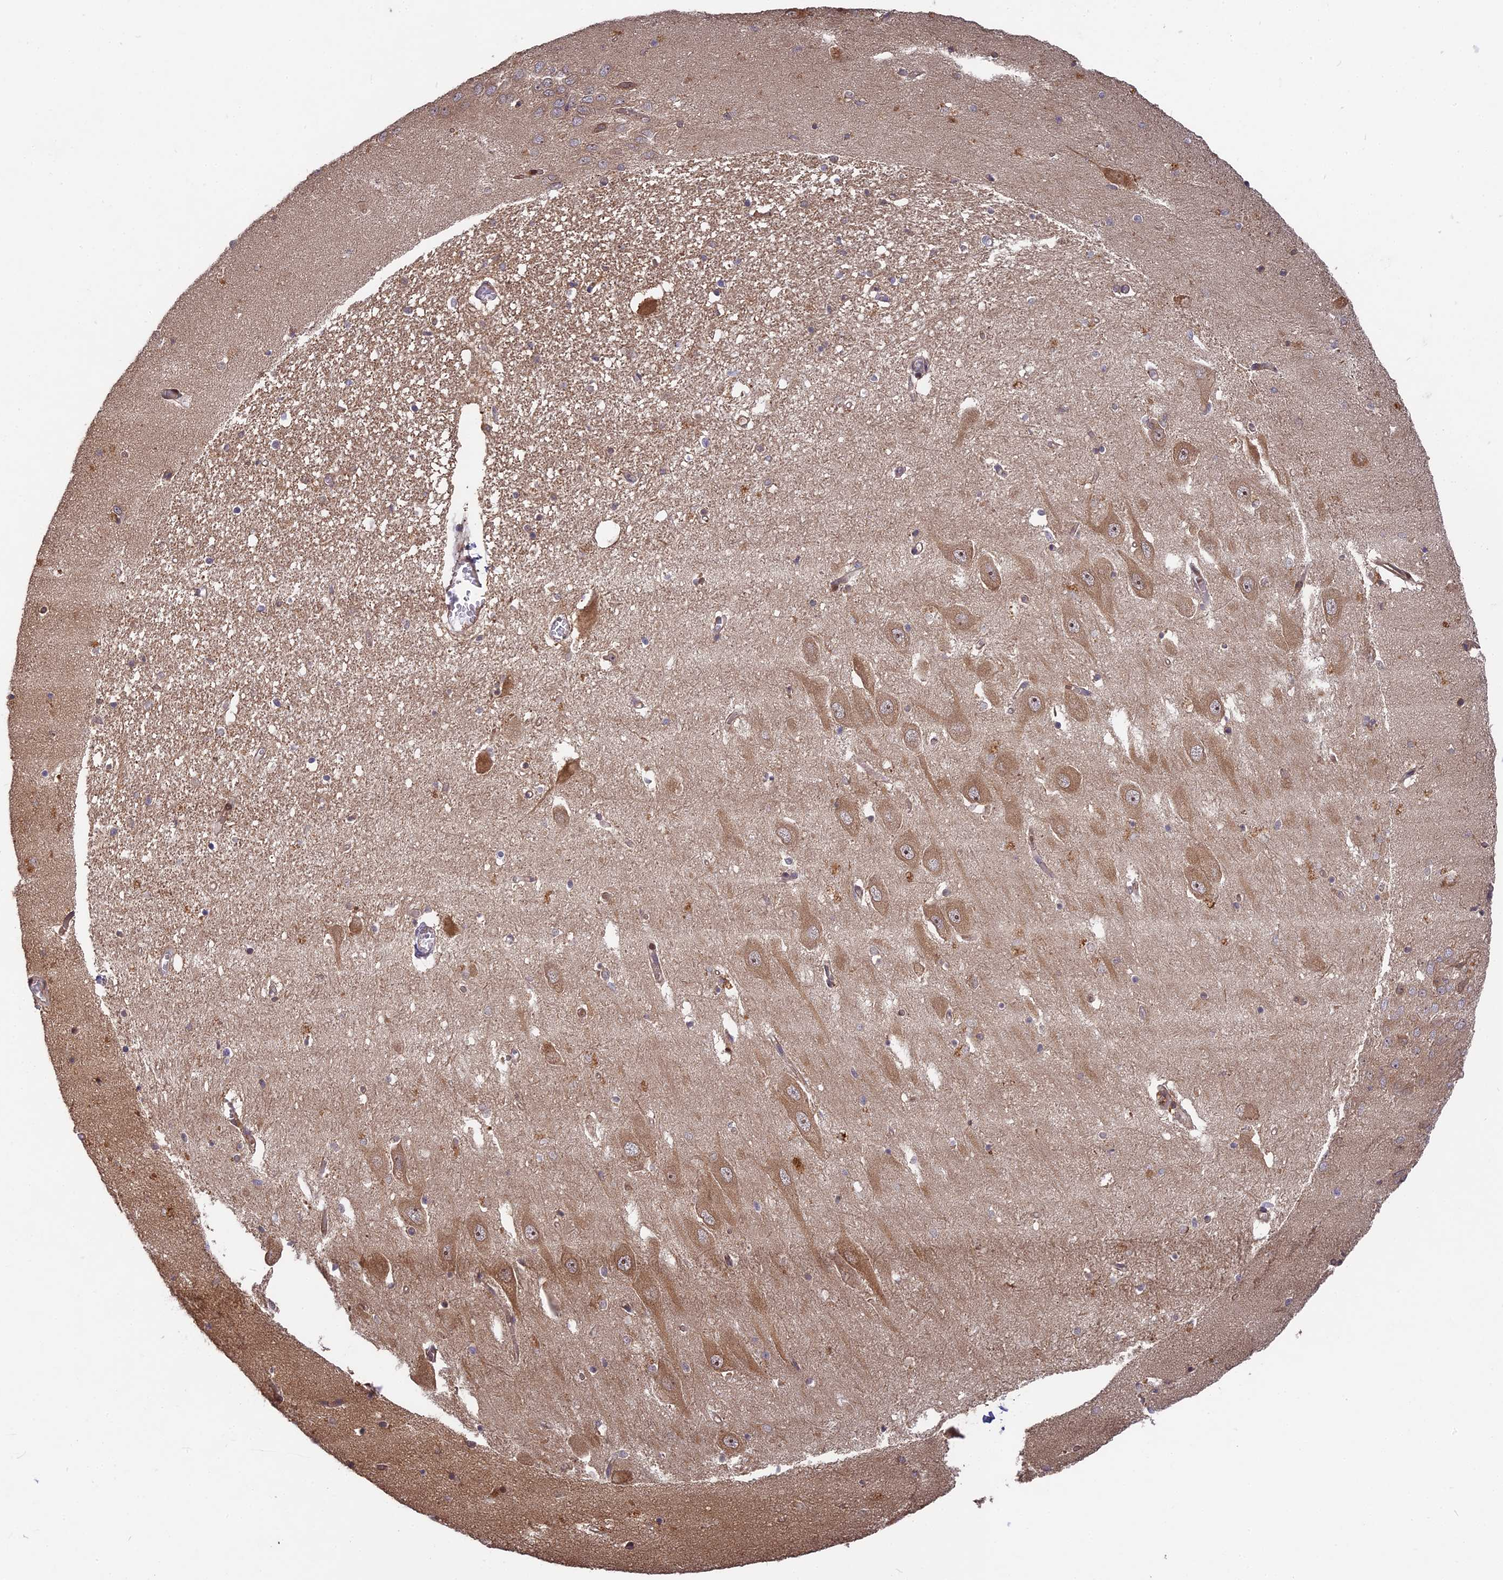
{"staining": {"intensity": "moderate", "quantity": "<25%", "location": "cytoplasmic/membranous"}, "tissue": "hippocampus", "cell_type": "Glial cells", "image_type": "normal", "snomed": [{"axis": "morphology", "description": "Normal tissue, NOS"}, {"axis": "topography", "description": "Hippocampus"}], "caption": "Human hippocampus stained with a brown dye displays moderate cytoplasmic/membranous positive staining in approximately <25% of glial cells.", "gene": "TMUB2", "patient": {"sex": "female", "age": 64}}